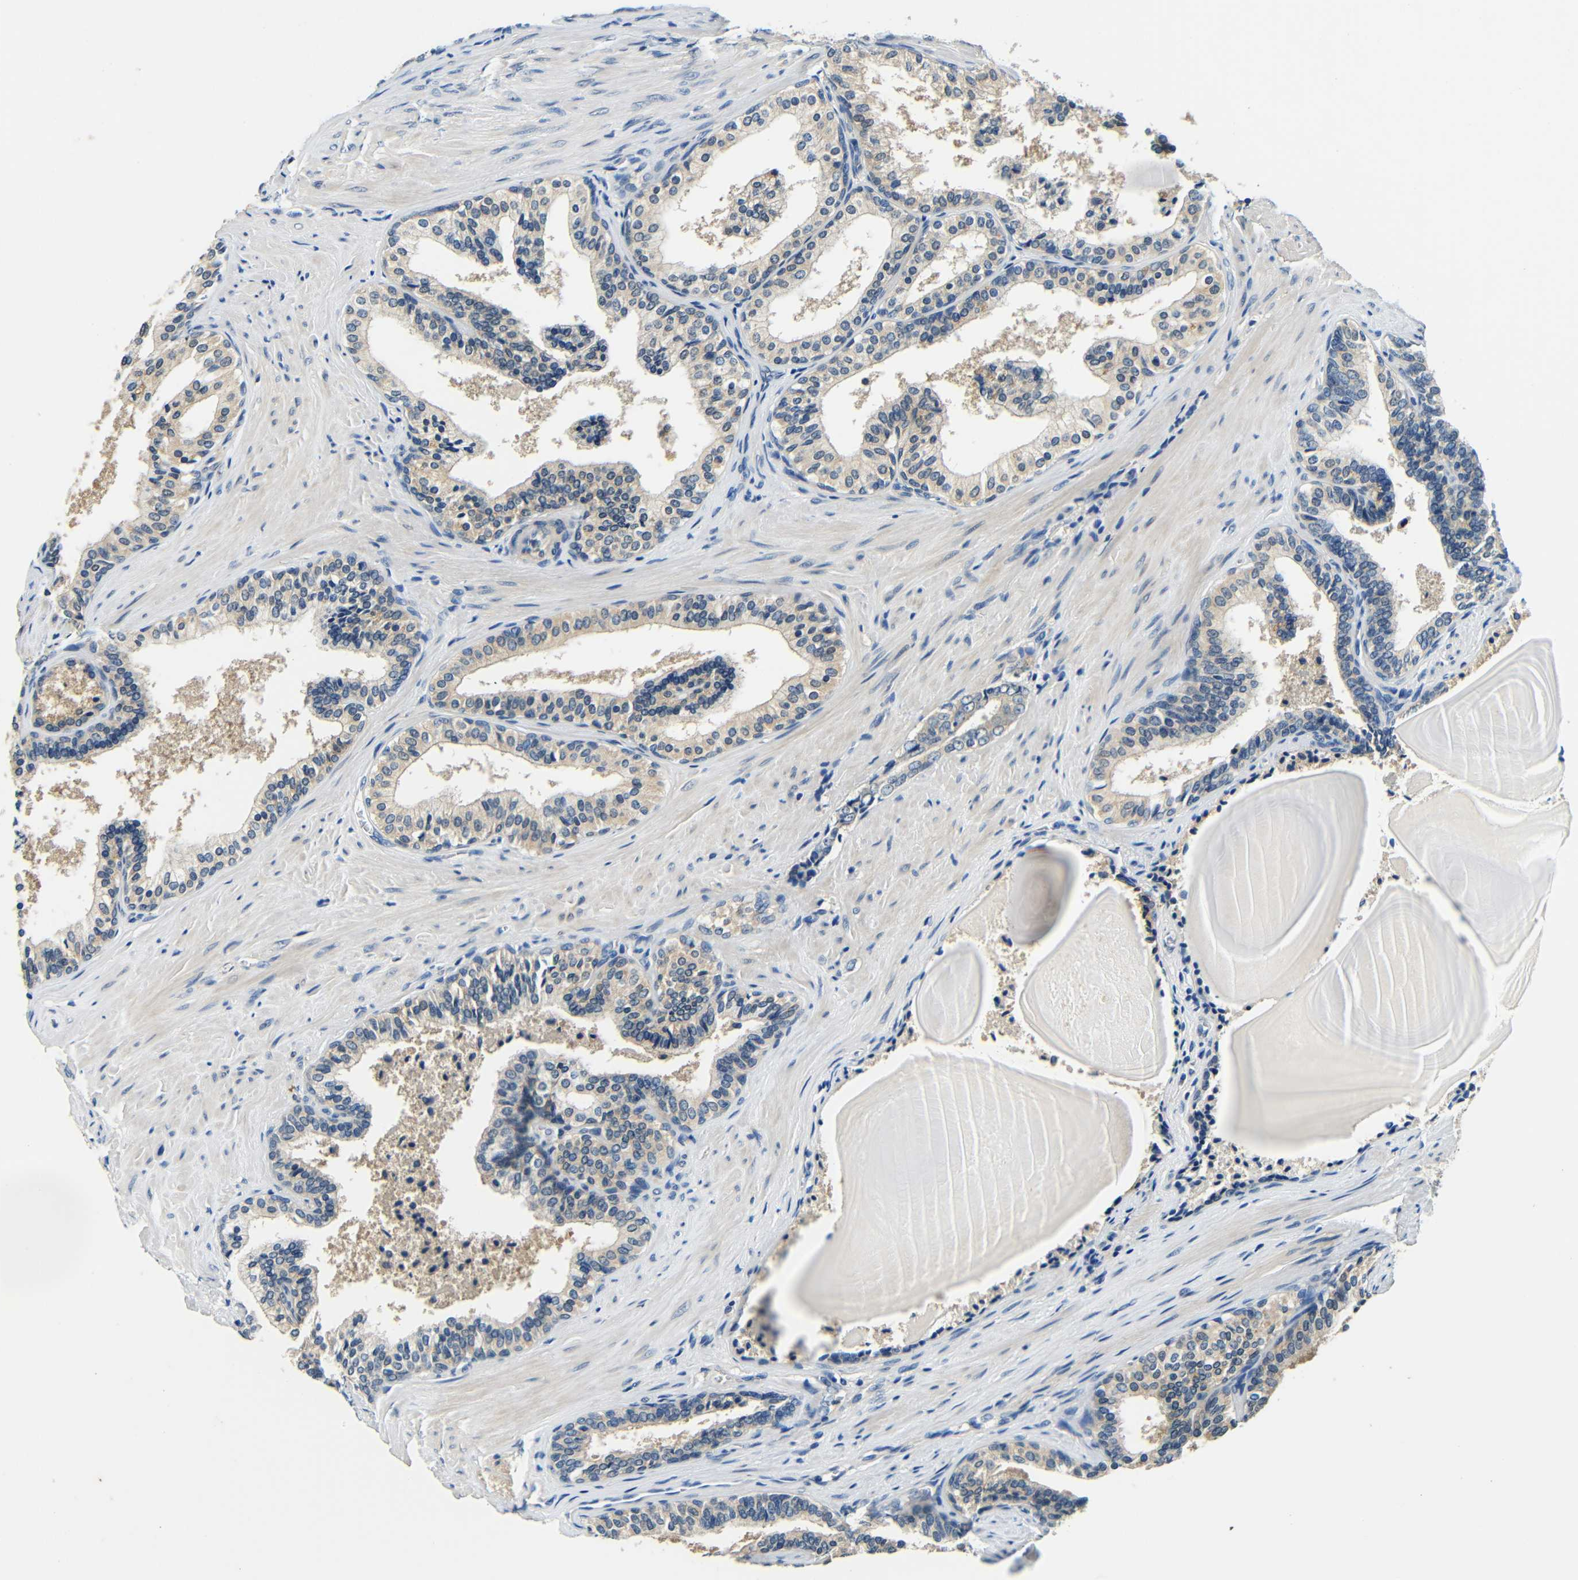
{"staining": {"intensity": "weak", "quantity": "25%-75%", "location": "cytoplasmic/membranous"}, "tissue": "prostate cancer", "cell_type": "Tumor cells", "image_type": "cancer", "snomed": [{"axis": "morphology", "description": "Adenocarcinoma, Low grade"}, {"axis": "topography", "description": "Prostate"}], "caption": "Protein staining shows weak cytoplasmic/membranous positivity in approximately 25%-75% of tumor cells in low-grade adenocarcinoma (prostate). (Stains: DAB (3,3'-diaminobenzidine) in brown, nuclei in blue, Microscopy: brightfield microscopy at high magnification).", "gene": "ADAP1", "patient": {"sex": "male", "age": 60}}